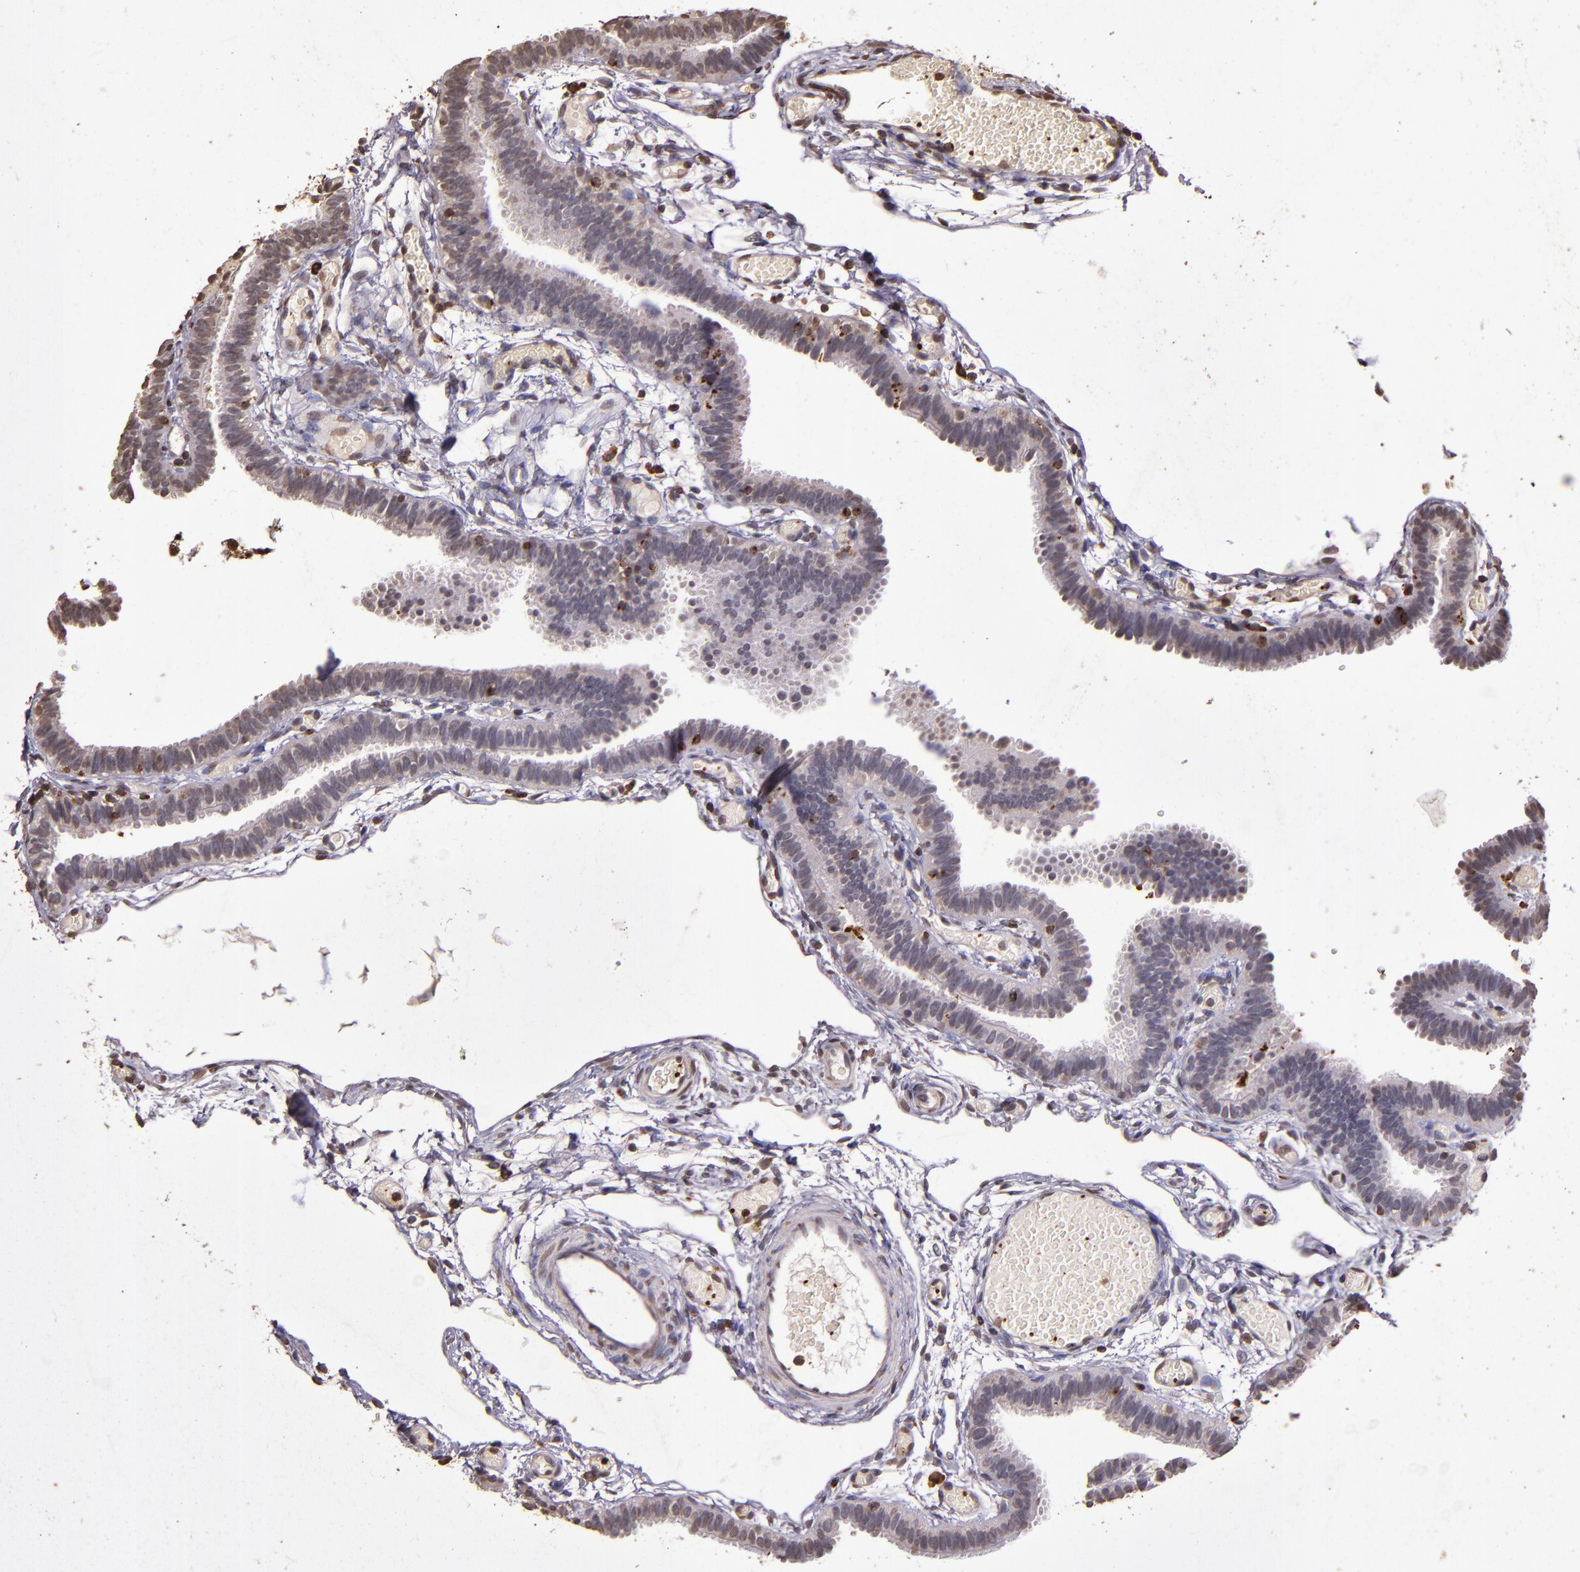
{"staining": {"intensity": "weak", "quantity": "<25%", "location": "cytoplasmic/membranous"}, "tissue": "fallopian tube", "cell_type": "Glandular cells", "image_type": "normal", "snomed": [{"axis": "morphology", "description": "Normal tissue, NOS"}, {"axis": "topography", "description": "Fallopian tube"}], "caption": "Glandular cells are negative for protein expression in benign human fallopian tube.", "gene": "SLC2A3", "patient": {"sex": "female", "age": 29}}